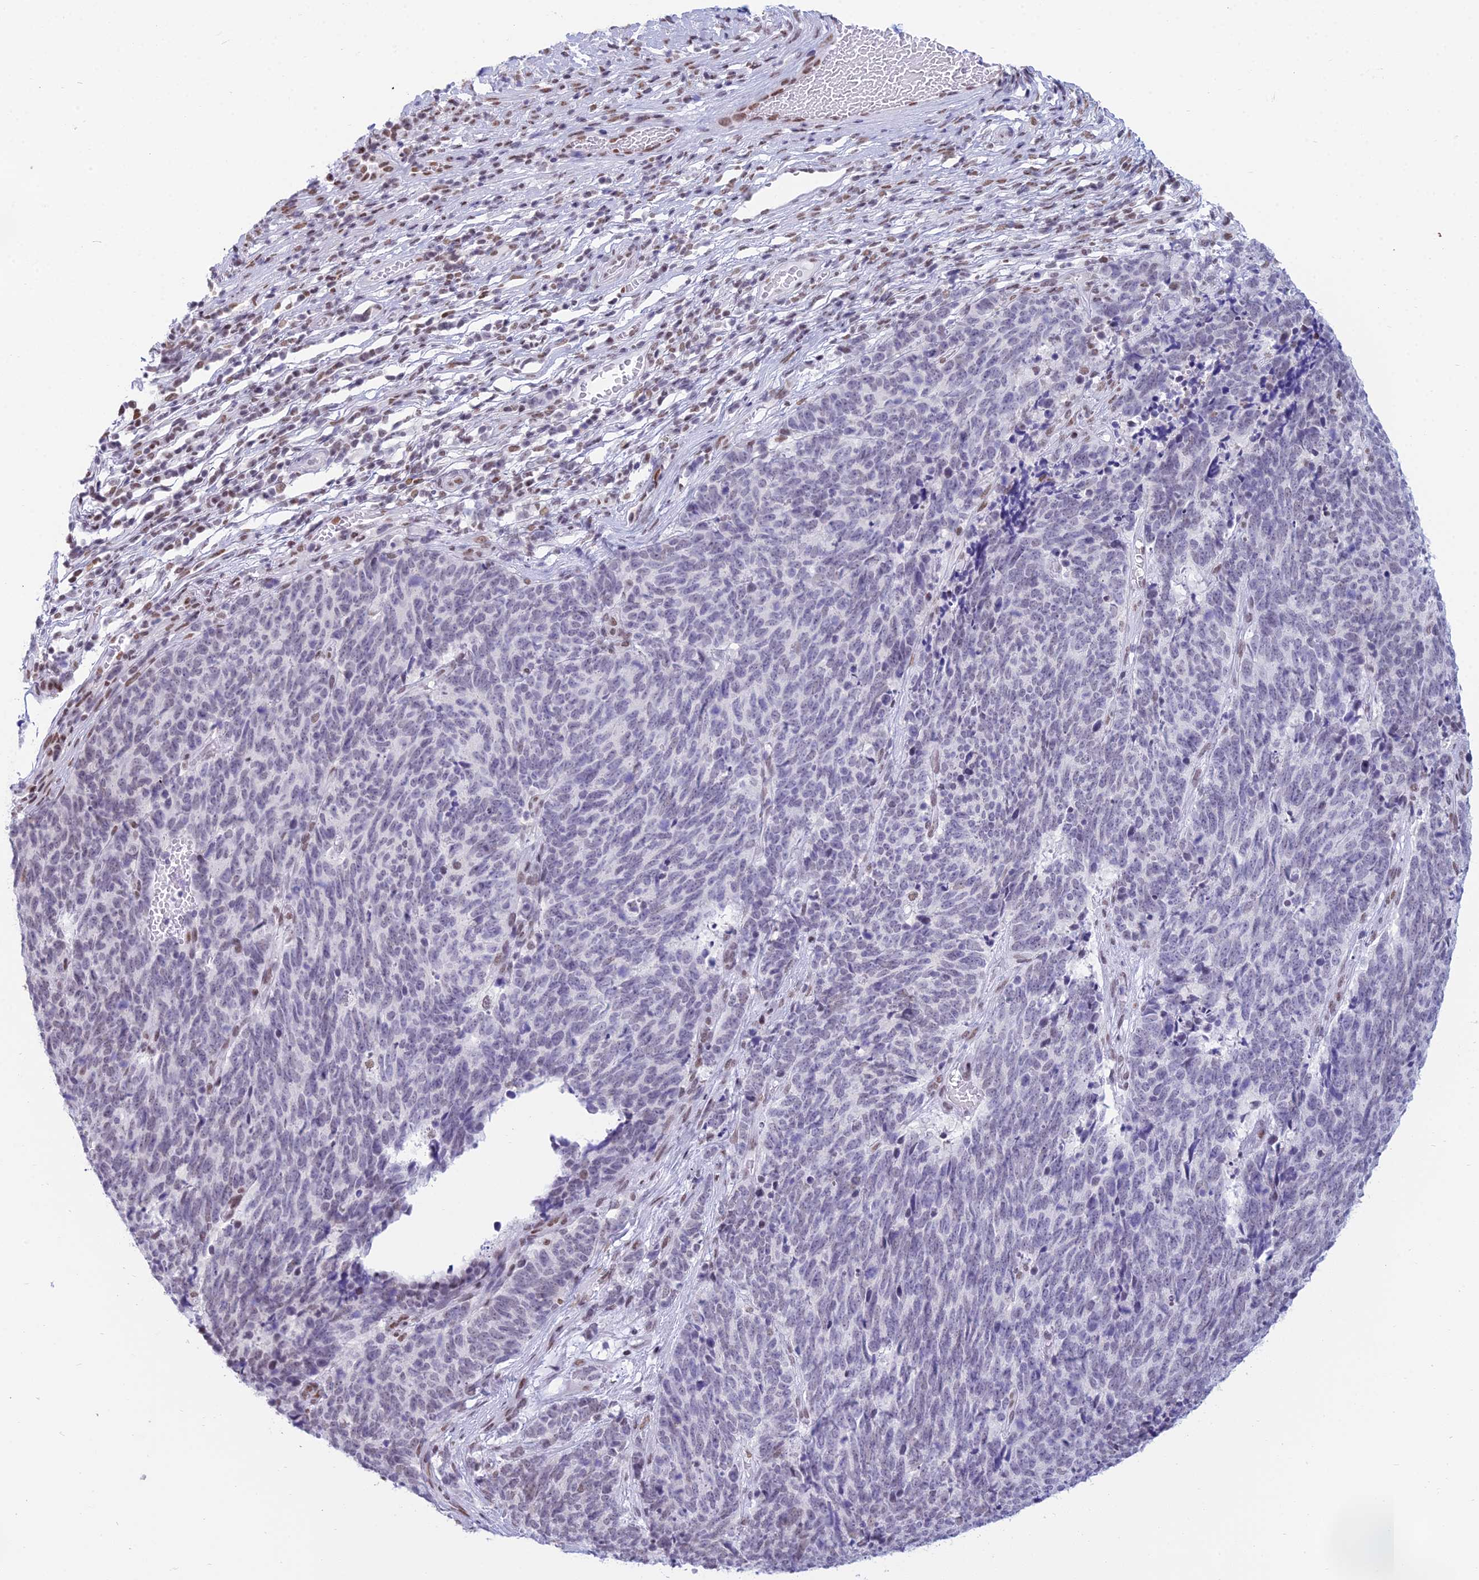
{"staining": {"intensity": "negative", "quantity": "none", "location": "none"}, "tissue": "cervical cancer", "cell_type": "Tumor cells", "image_type": "cancer", "snomed": [{"axis": "morphology", "description": "Squamous cell carcinoma, NOS"}, {"axis": "topography", "description": "Cervix"}], "caption": "Human cervical squamous cell carcinoma stained for a protein using immunohistochemistry (IHC) reveals no staining in tumor cells.", "gene": "CDC26", "patient": {"sex": "female", "age": 29}}